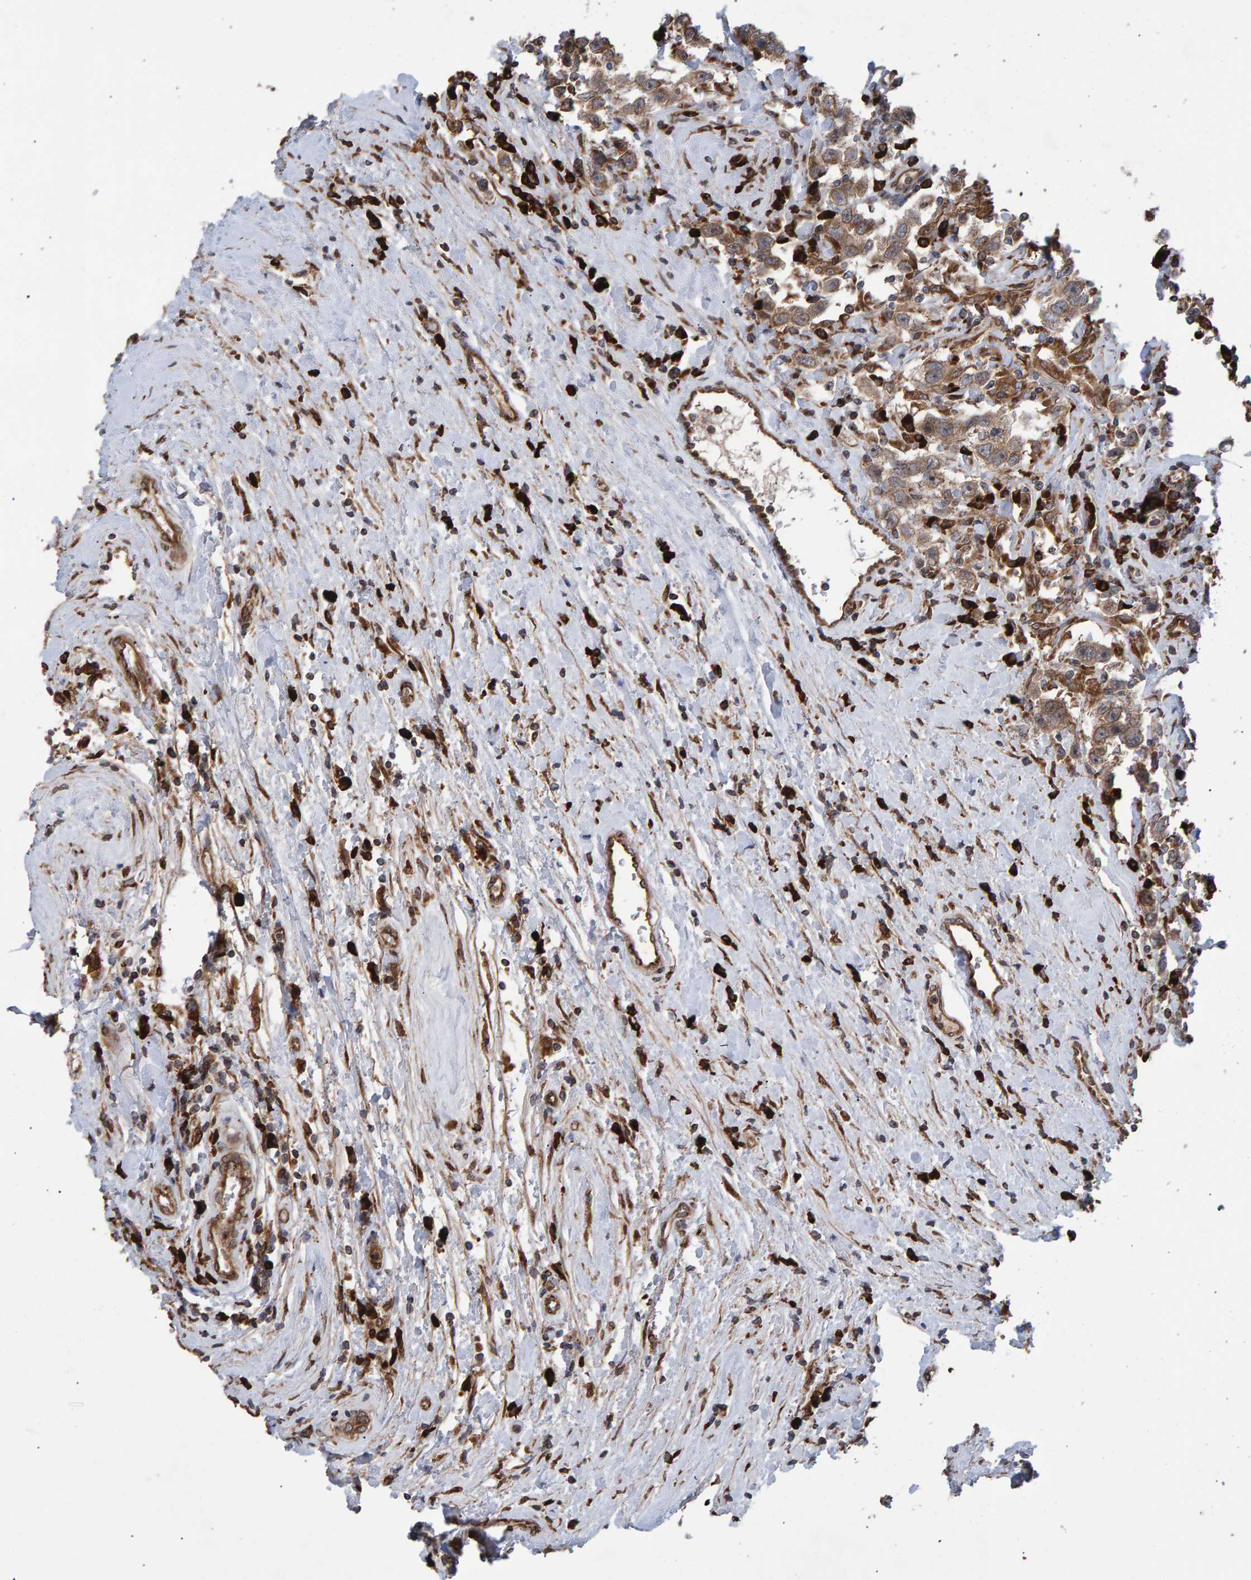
{"staining": {"intensity": "moderate", "quantity": ">75%", "location": "cytoplasmic/membranous"}, "tissue": "testis cancer", "cell_type": "Tumor cells", "image_type": "cancer", "snomed": [{"axis": "morphology", "description": "Seminoma, NOS"}, {"axis": "topography", "description": "Testis"}], "caption": "Protein positivity by immunohistochemistry (IHC) shows moderate cytoplasmic/membranous staining in approximately >75% of tumor cells in testis cancer (seminoma).", "gene": "FAM117A", "patient": {"sex": "male", "age": 41}}